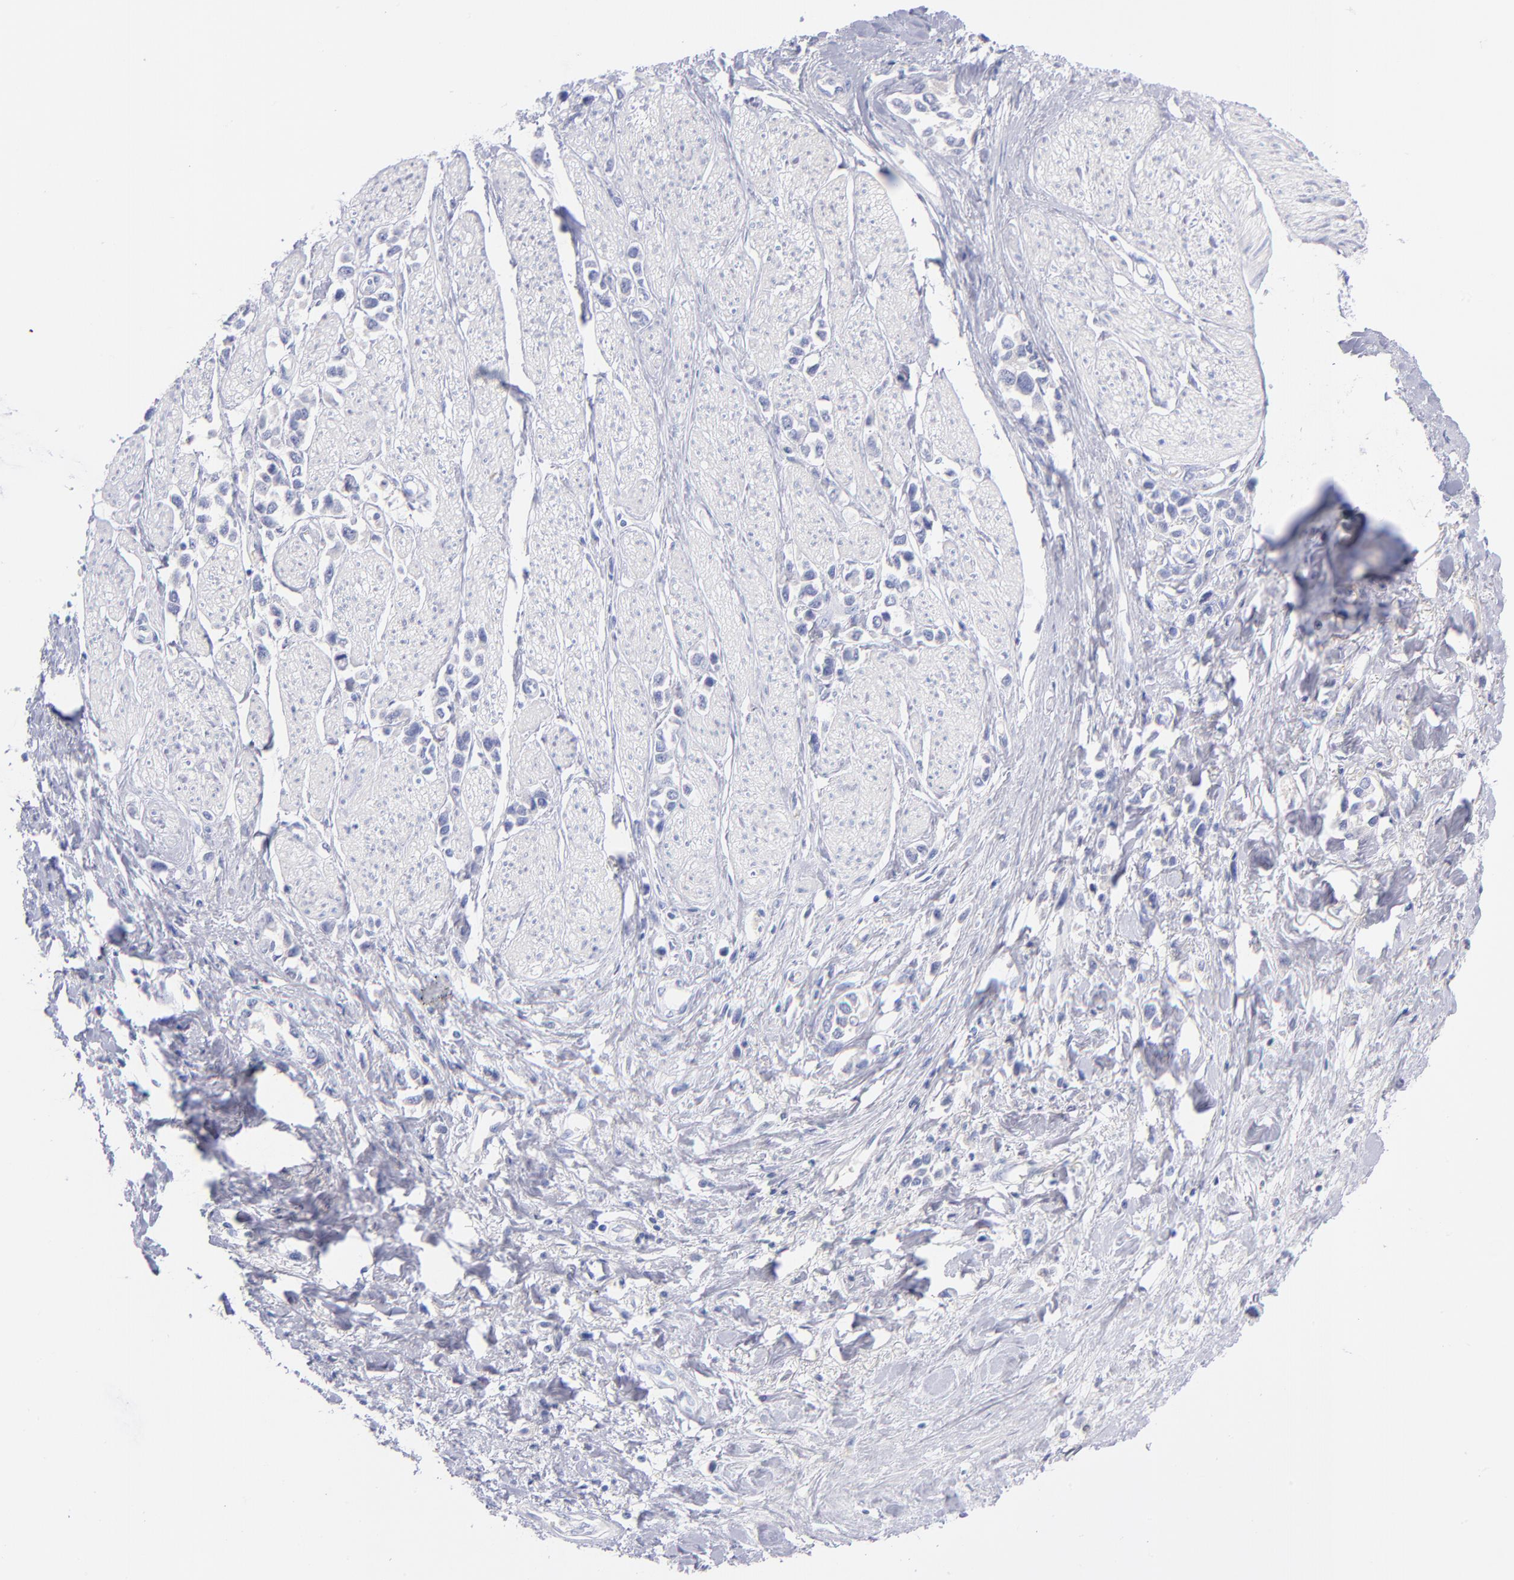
{"staining": {"intensity": "negative", "quantity": "none", "location": "none"}, "tissue": "stomach cancer", "cell_type": "Tumor cells", "image_type": "cancer", "snomed": [{"axis": "morphology", "description": "Adenocarcinoma, NOS"}, {"axis": "topography", "description": "Stomach, upper"}], "caption": "Stomach cancer was stained to show a protein in brown. There is no significant staining in tumor cells.", "gene": "HP", "patient": {"sex": "male", "age": 76}}